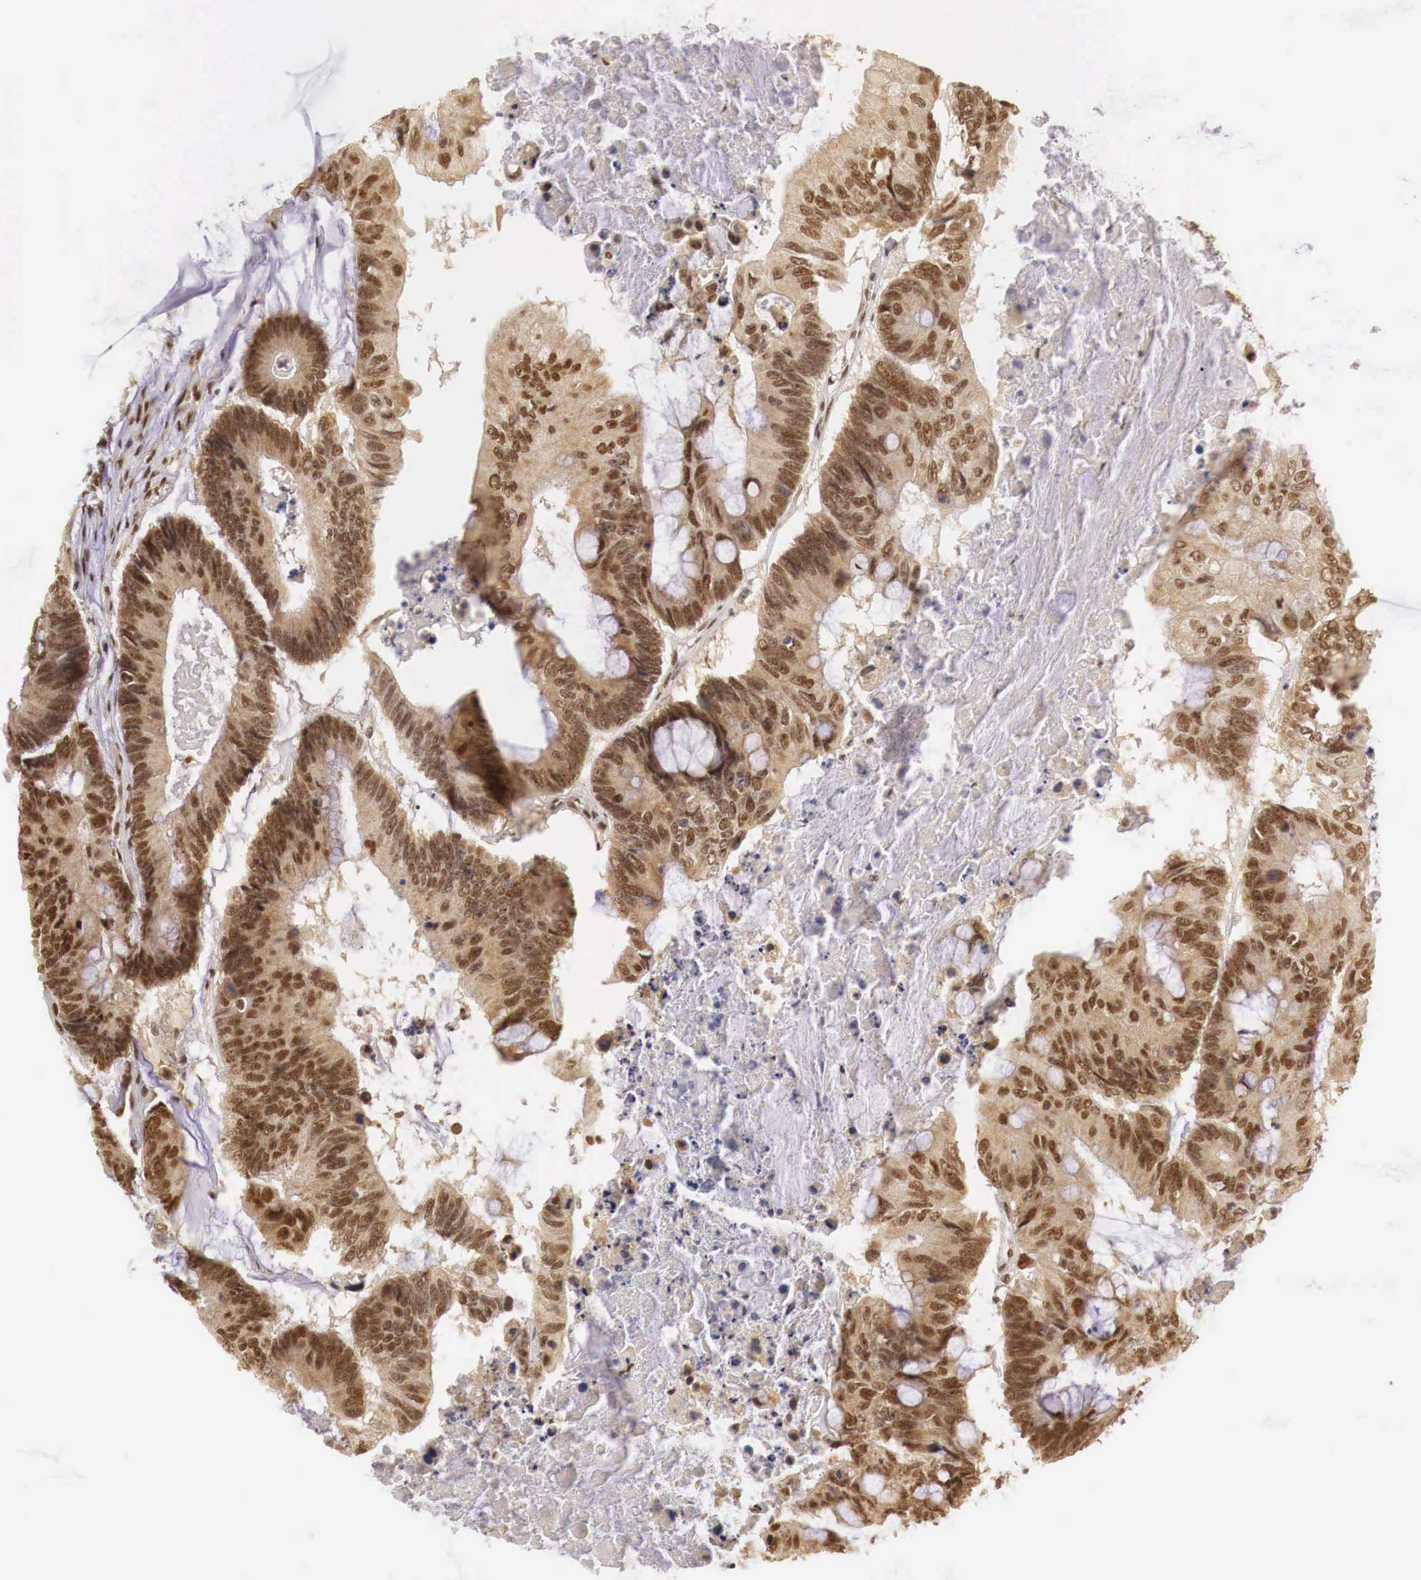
{"staining": {"intensity": "strong", "quantity": ">75%", "location": "cytoplasmic/membranous,nuclear"}, "tissue": "colorectal cancer", "cell_type": "Tumor cells", "image_type": "cancer", "snomed": [{"axis": "morphology", "description": "Adenocarcinoma, NOS"}, {"axis": "topography", "description": "Colon"}], "caption": "IHC staining of colorectal cancer (adenocarcinoma), which exhibits high levels of strong cytoplasmic/membranous and nuclear staining in approximately >75% of tumor cells indicating strong cytoplasmic/membranous and nuclear protein staining. The staining was performed using DAB (3,3'-diaminobenzidine) (brown) for protein detection and nuclei were counterstained in hematoxylin (blue).", "gene": "GPKOW", "patient": {"sex": "male", "age": 65}}